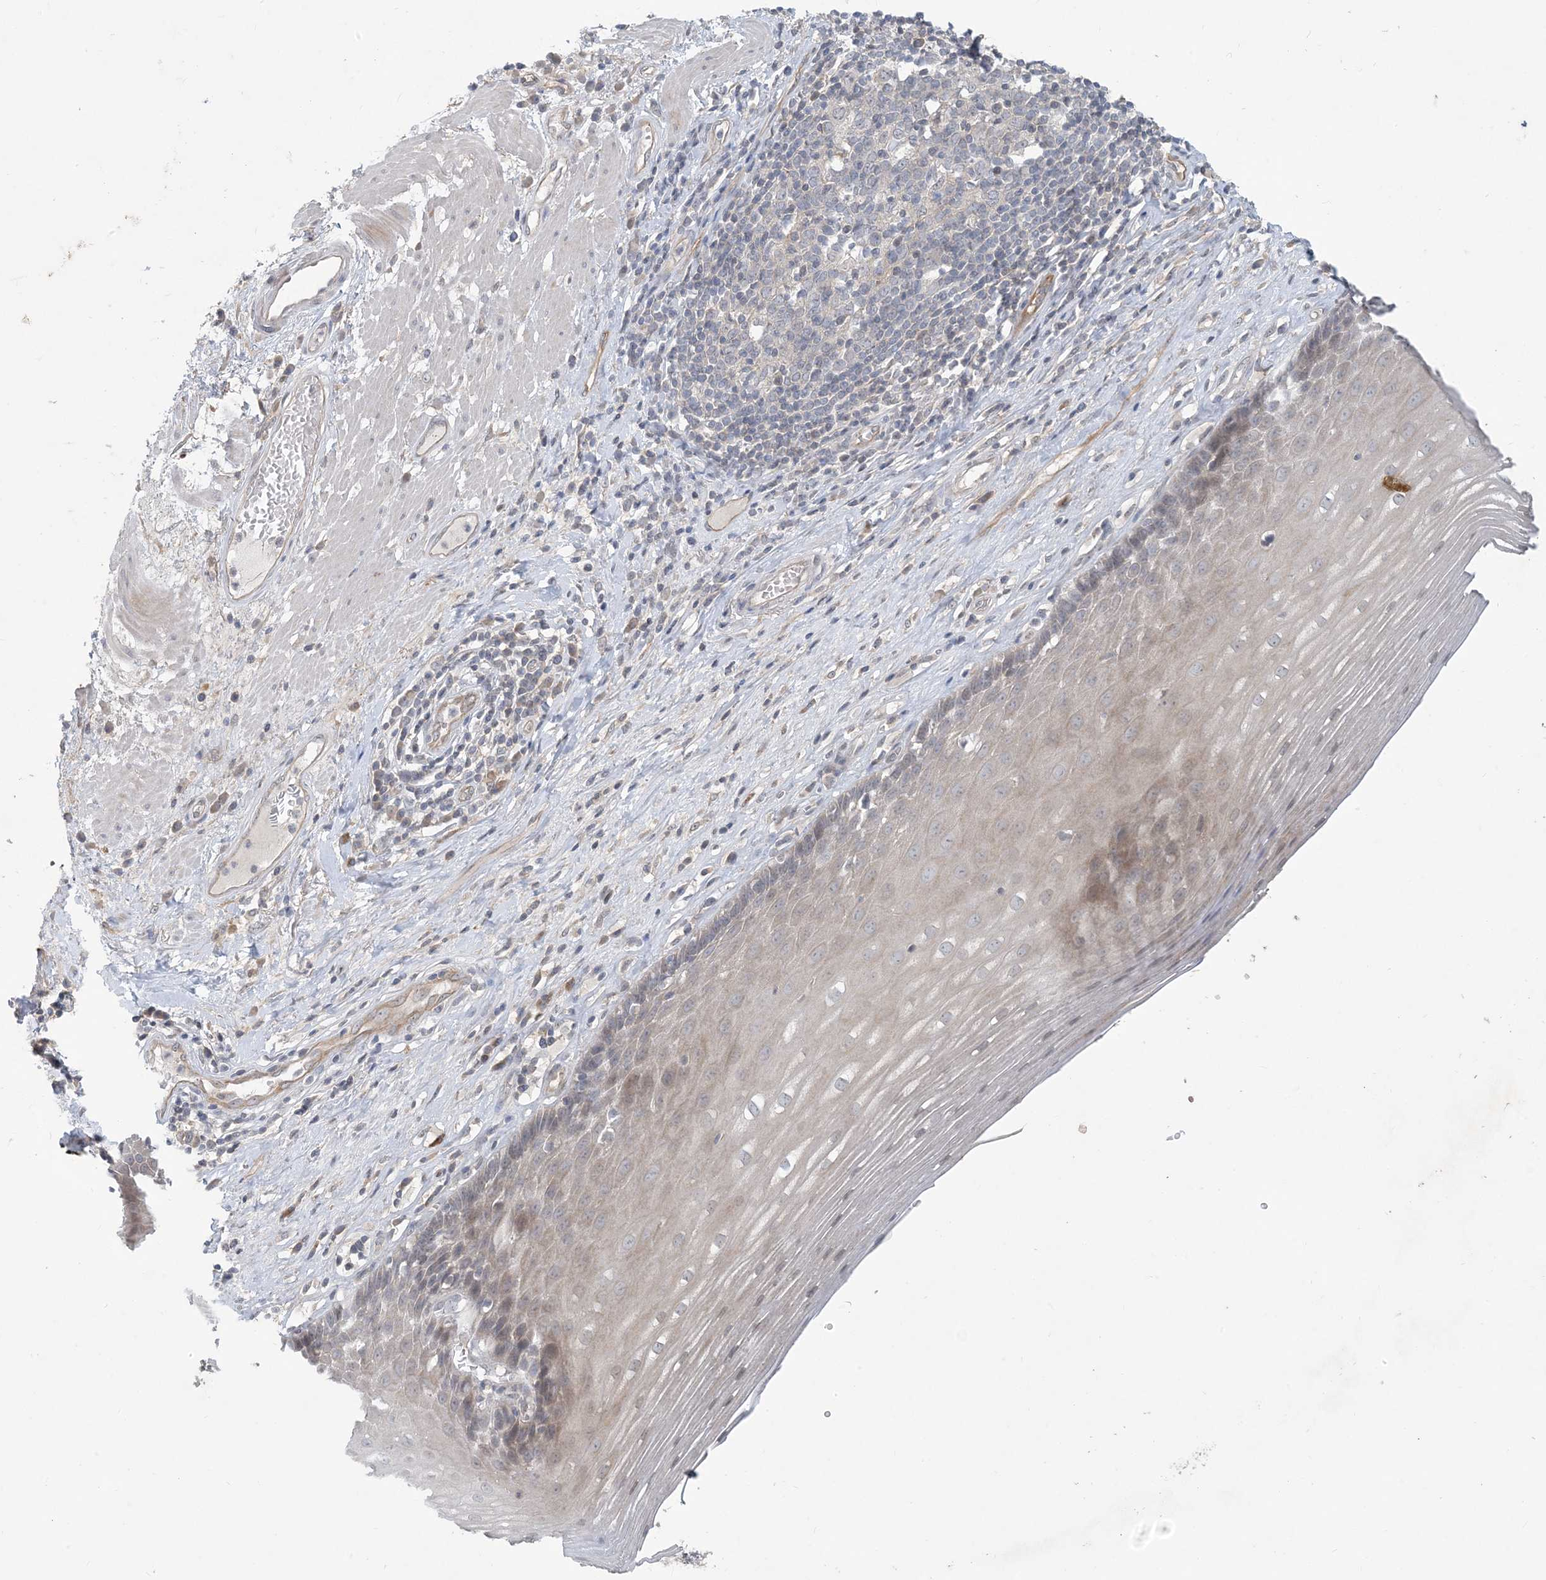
{"staining": {"intensity": "negative", "quantity": "none", "location": "none"}, "tissue": "esophagus", "cell_type": "Squamous epithelial cells", "image_type": "normal", "snomed": [{"axis": "morphology", "description": "Normal tissue, NOS"}, {"axis": "topography", "description": "Esophagus"}], "caption": "DAB (3,3'-diaminobenzidine) immunohistochemical staining of normal human esophagus exhibits no significant staining in squamous epithelial cells.", "gene": "CDS1", "patient": {"sex": "male", "age": 62}}